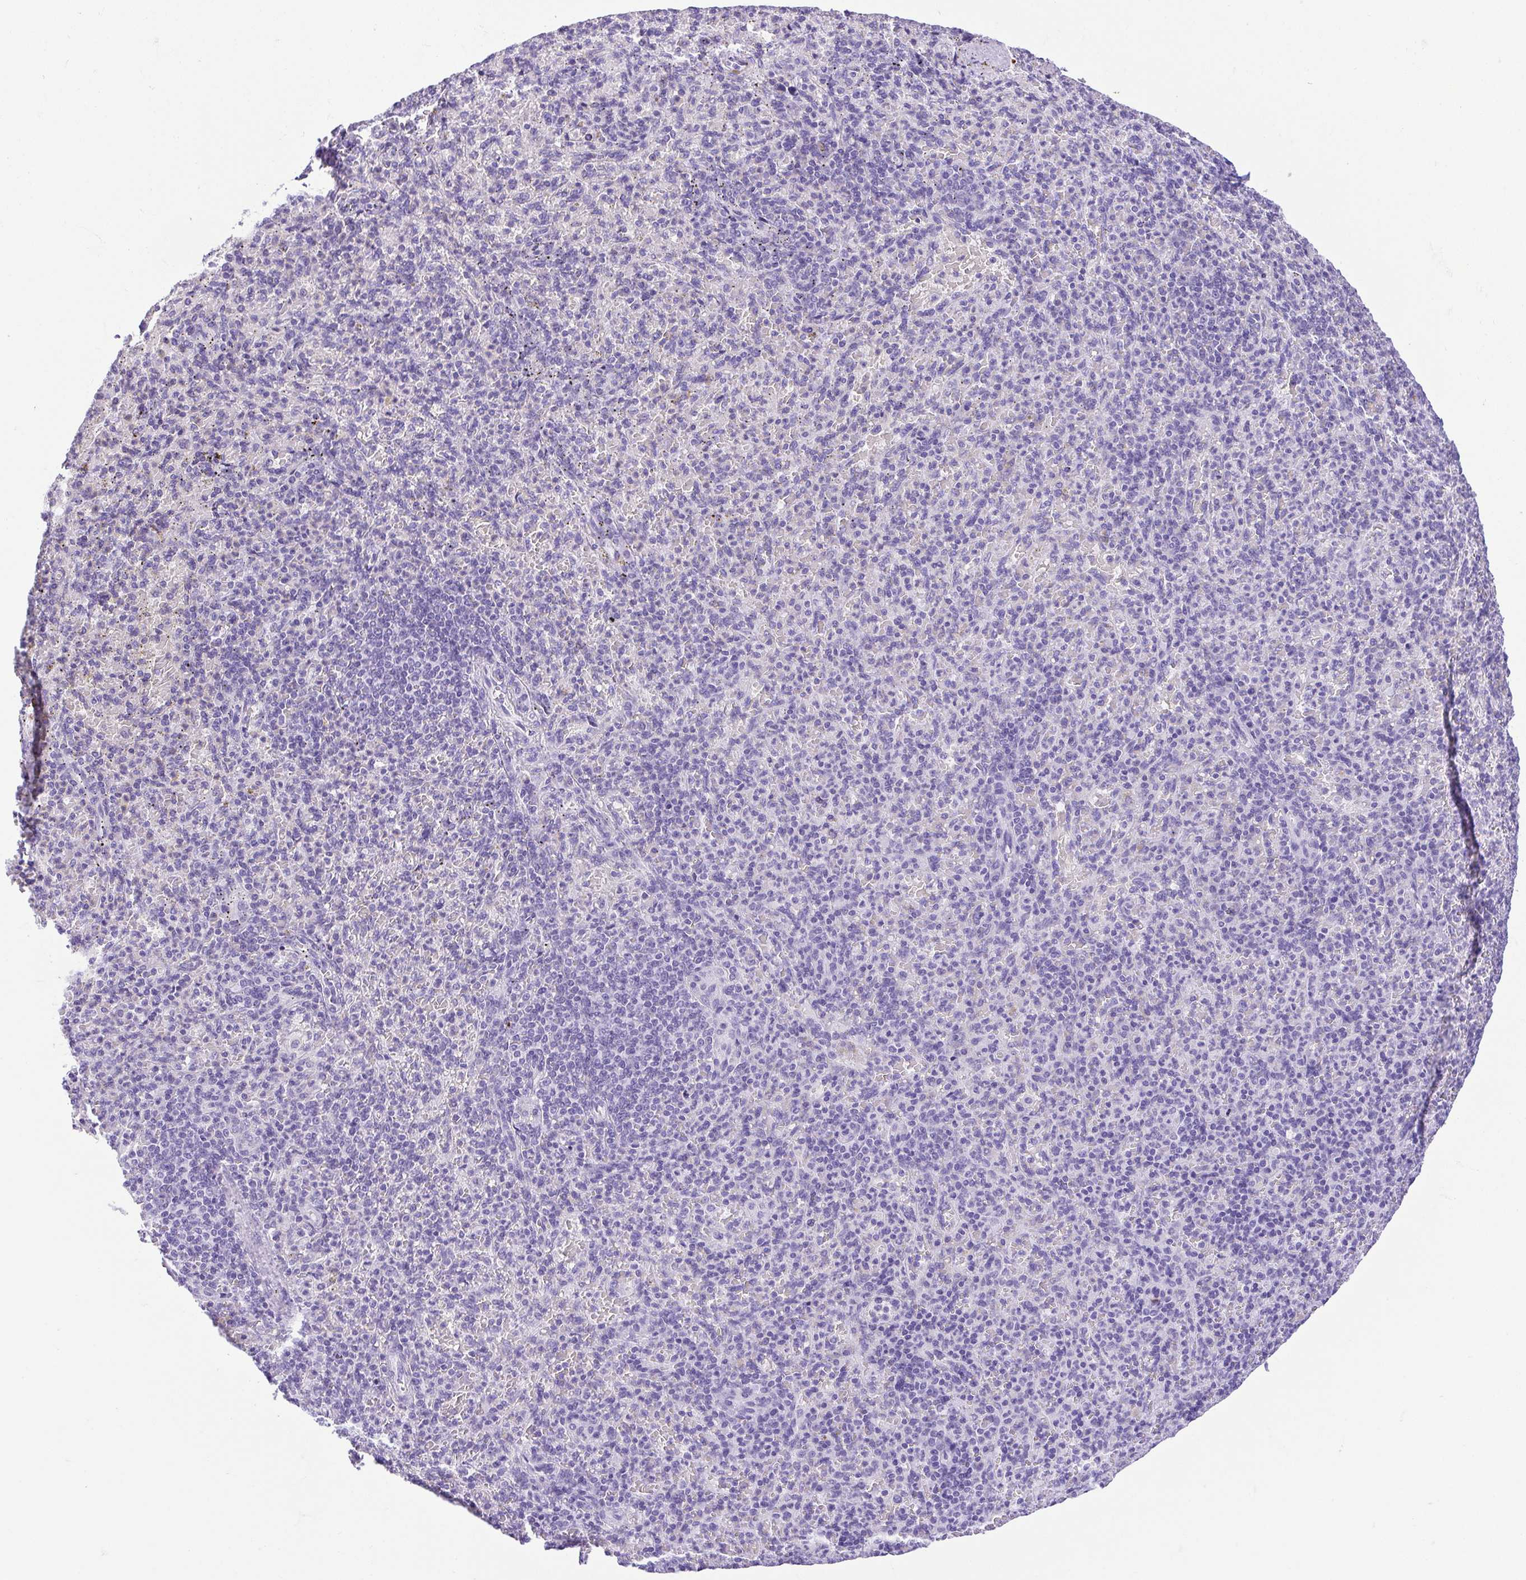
{"staining": {"intensity": "negative", "quantity": "none", "location": "none"}, "tissue": "spleen", "cell_type": "Cells in red pulp", "image_type": "normal", "snomed": [{"axis": "morphology", "description": "Normal tissue, NOS"}, {"axis": "topography", "description": "Spleen"}], "caption": "Protein analysis of benign spleen exhibits no significant positivity in cells in red pulp. (Brightfield microscopy of DAB (3,3'-diaminobenzidine) immunohistochemistry (IHC) at high magnification).", "gene": "CDSN", "patient": {"sex": "female", "age": 74}}